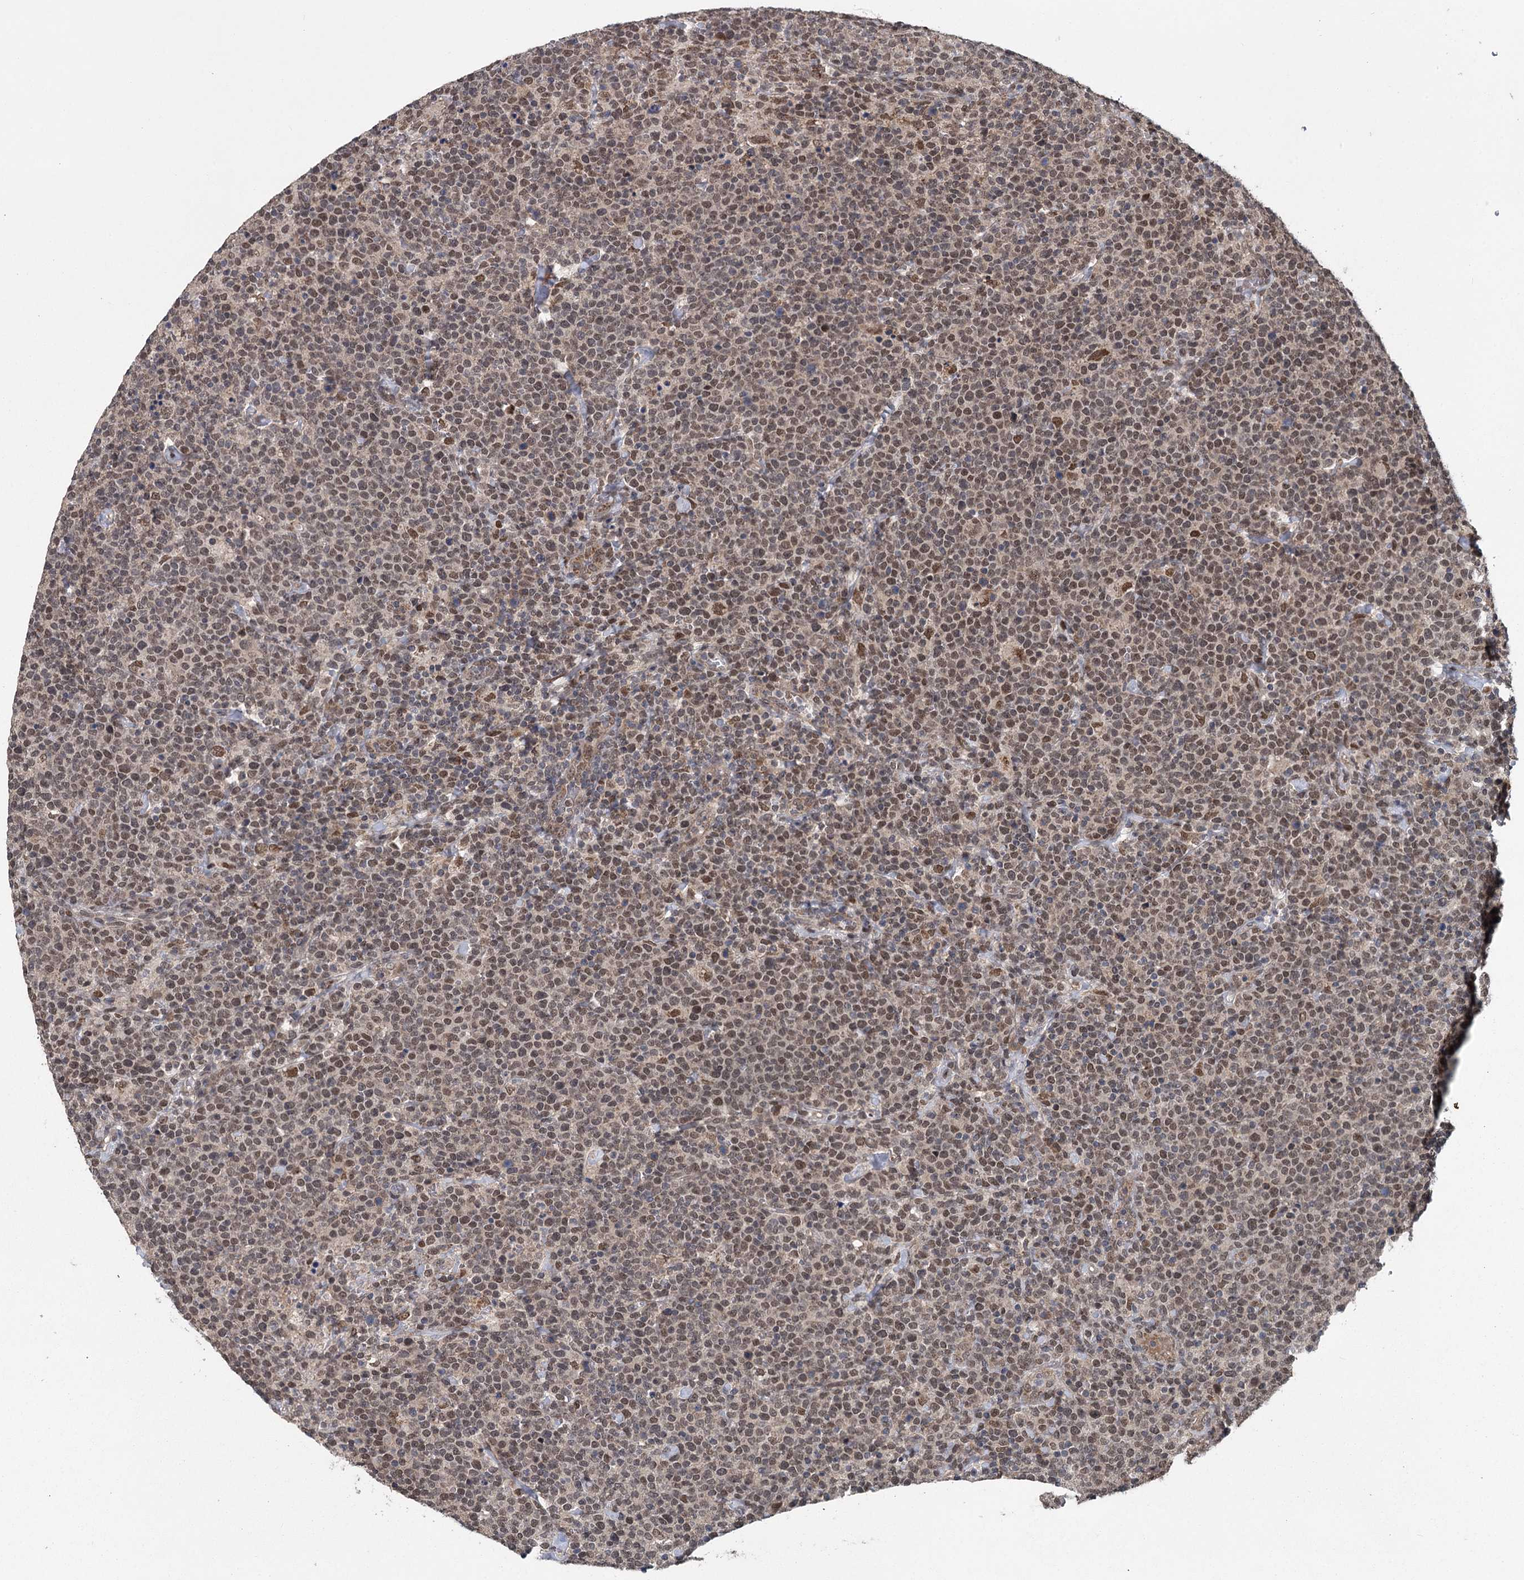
{"staining": {"intensity": "moderate", "quantity": "25%-75%", "location": "nuclear"}, "tissue": "lymphoma", "cell_type": "Tumor cells", "image_type": "cancer", "snomed": [{"axis": "morphology", "description": "Malignant lymphoma, non-Hodgkin's type, High grade"}, {"axis": "topography", "description": "Lymph node"}], "caption": "Tumor cells reveal moderate nuclear positivity in approximately 25%-75% of cells in malignant lymphoma, non-Hodgkin's type (high-grade). (DAB IHC, brown staining for protein, blue staining for nuclei).", "gene": "MYG1", "patient": {"sex": "male", "age": 61}}